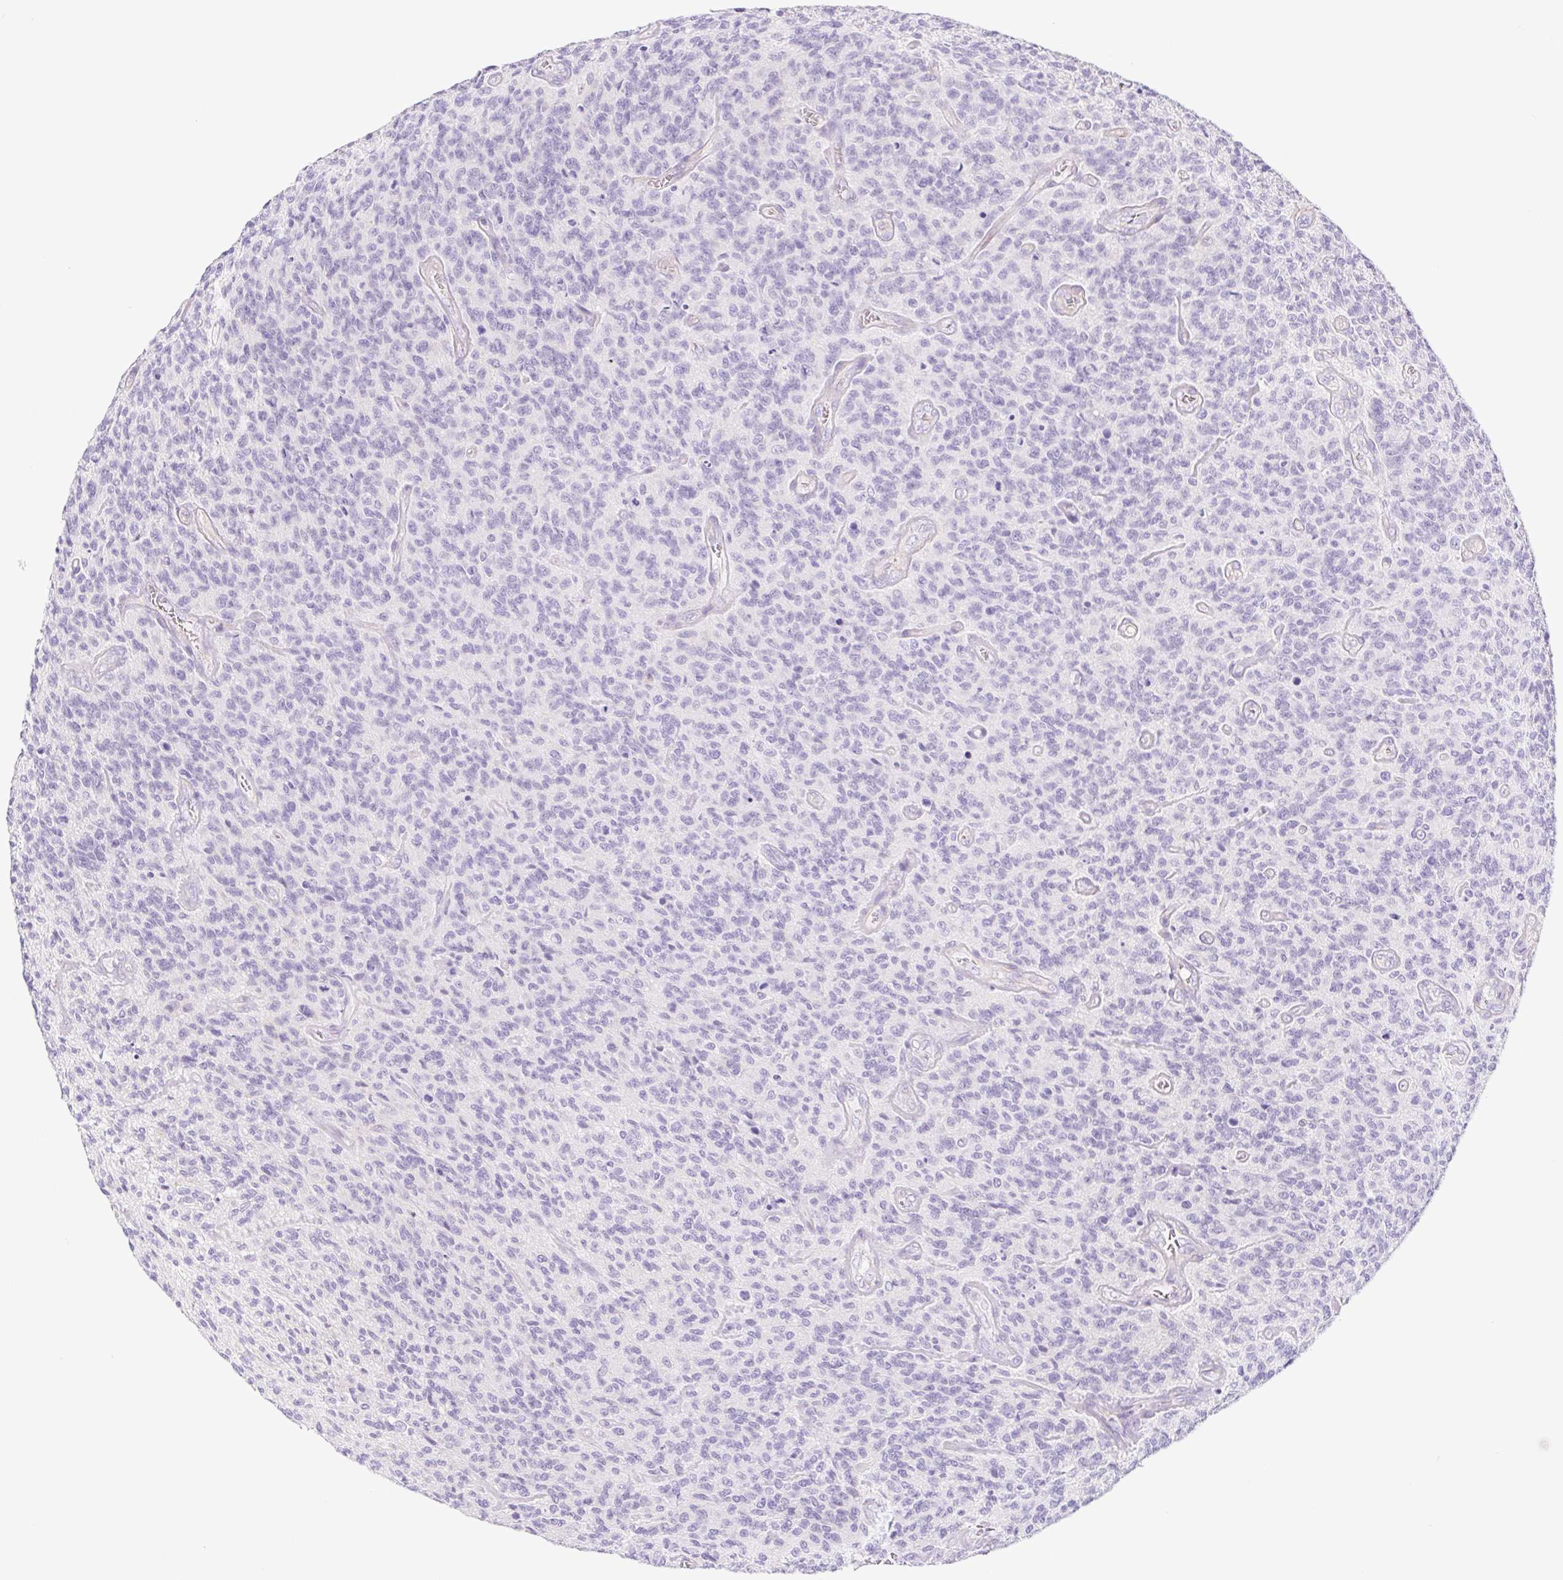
{"staining": {"intensity": "negative", "quantity": "none", "location": "none"}, "tissue": "glioma", "cell_type": "Tumor cells", "image_type": "cancer", "snomed": [{"axis": "morphology", "description": "Glioma, malignant, High grade"}, {"axis": "topography", "description": "Brain"}], "caption": "Tumor cells are negative for brown protein staining in glioma.", "gene": "CYP21A2", "patient": {"sex": "male", "age": 76}}